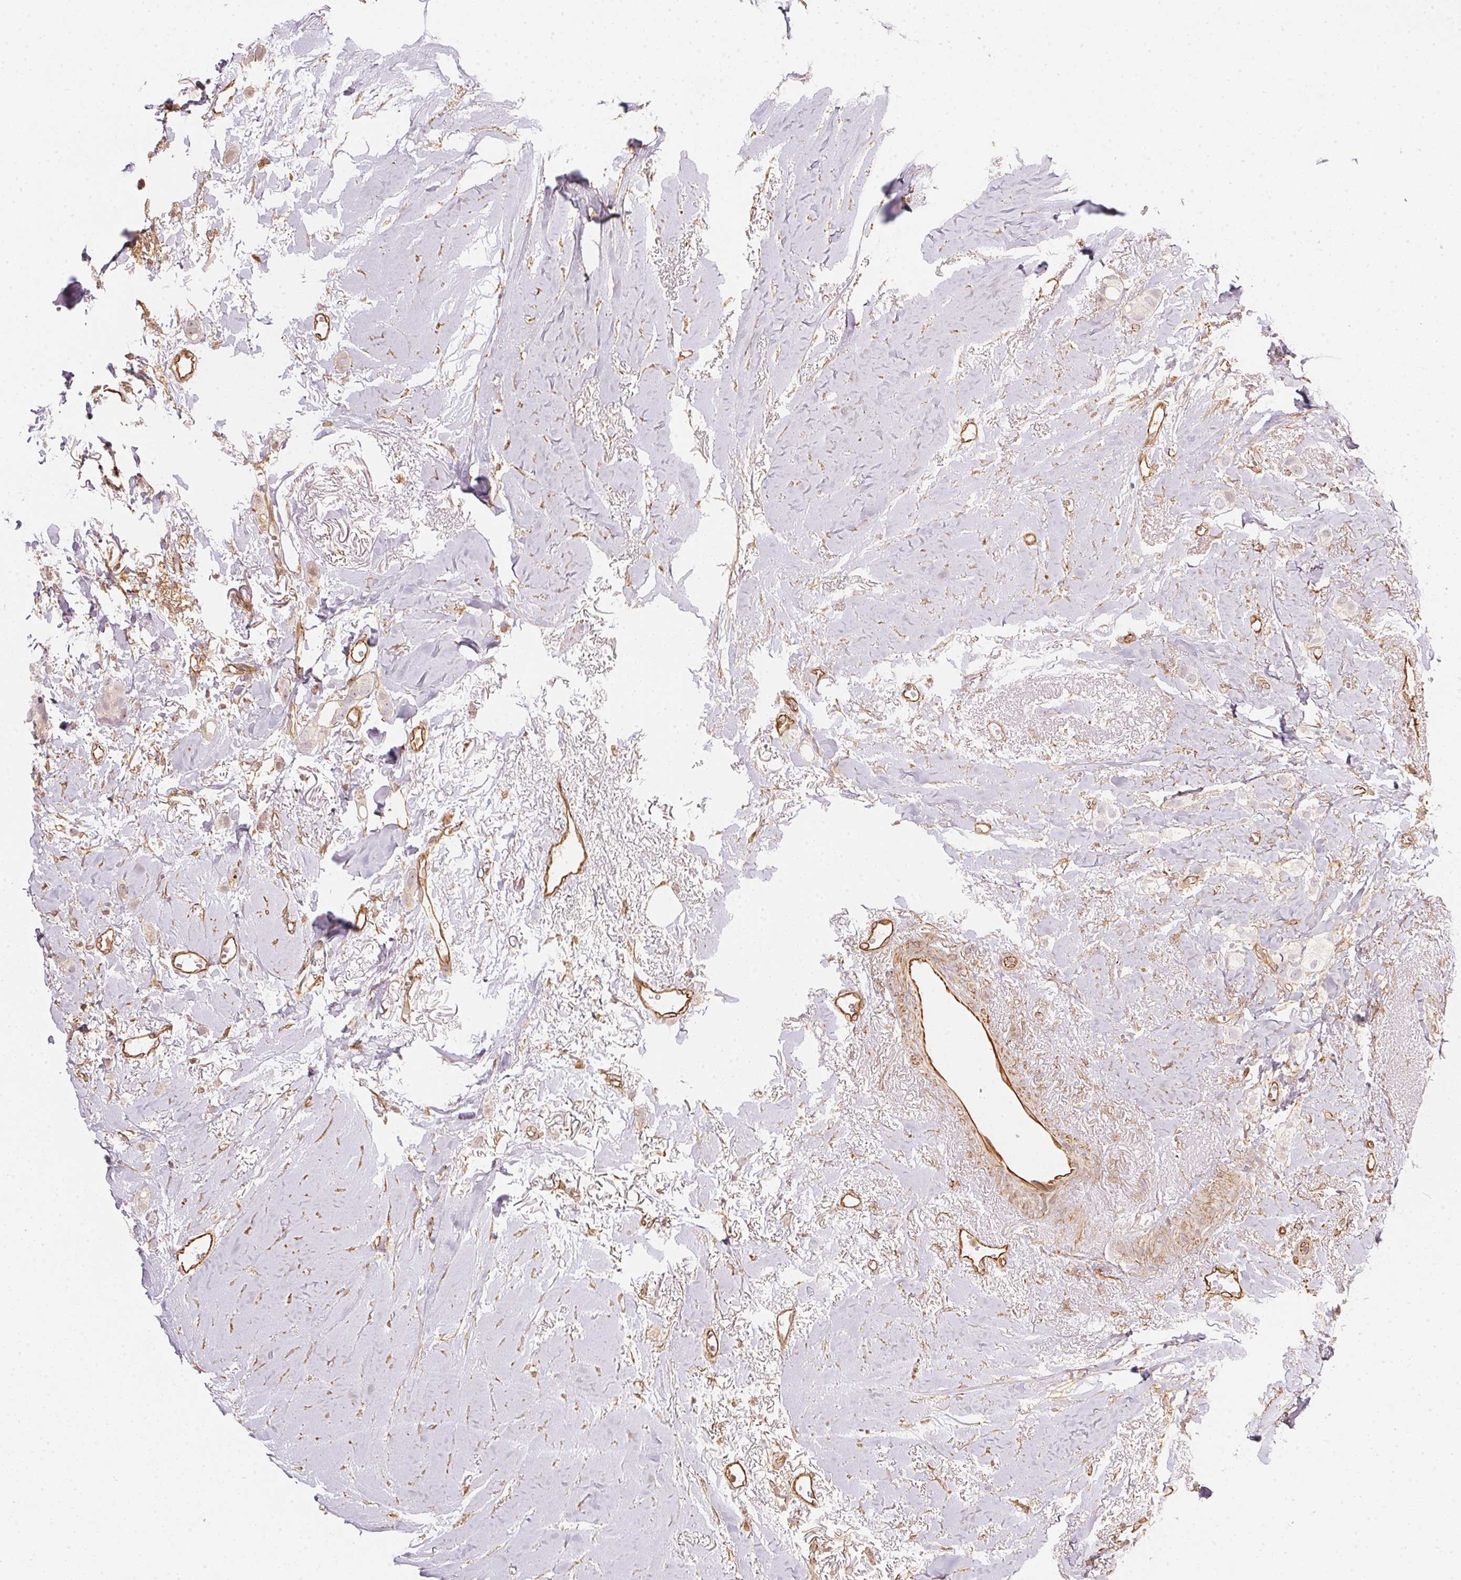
{"staining": {"intensity": "negative", "quantity": "none", "location": "none"}, "tissue": "breast cancer", "cell_type": "Tumor cells", "image_type": "cancer", "snomed": [{"axis": "morphology", "description": "Duct carcinoma"}, {"axis": "topography", "description": "Breast"}], "caption": "There is no significant staining in tumor cells of breast cancer (intraductal carcinoma).", "gene": "FOXR2", "patient": {"sex": "female", "age": 85}}